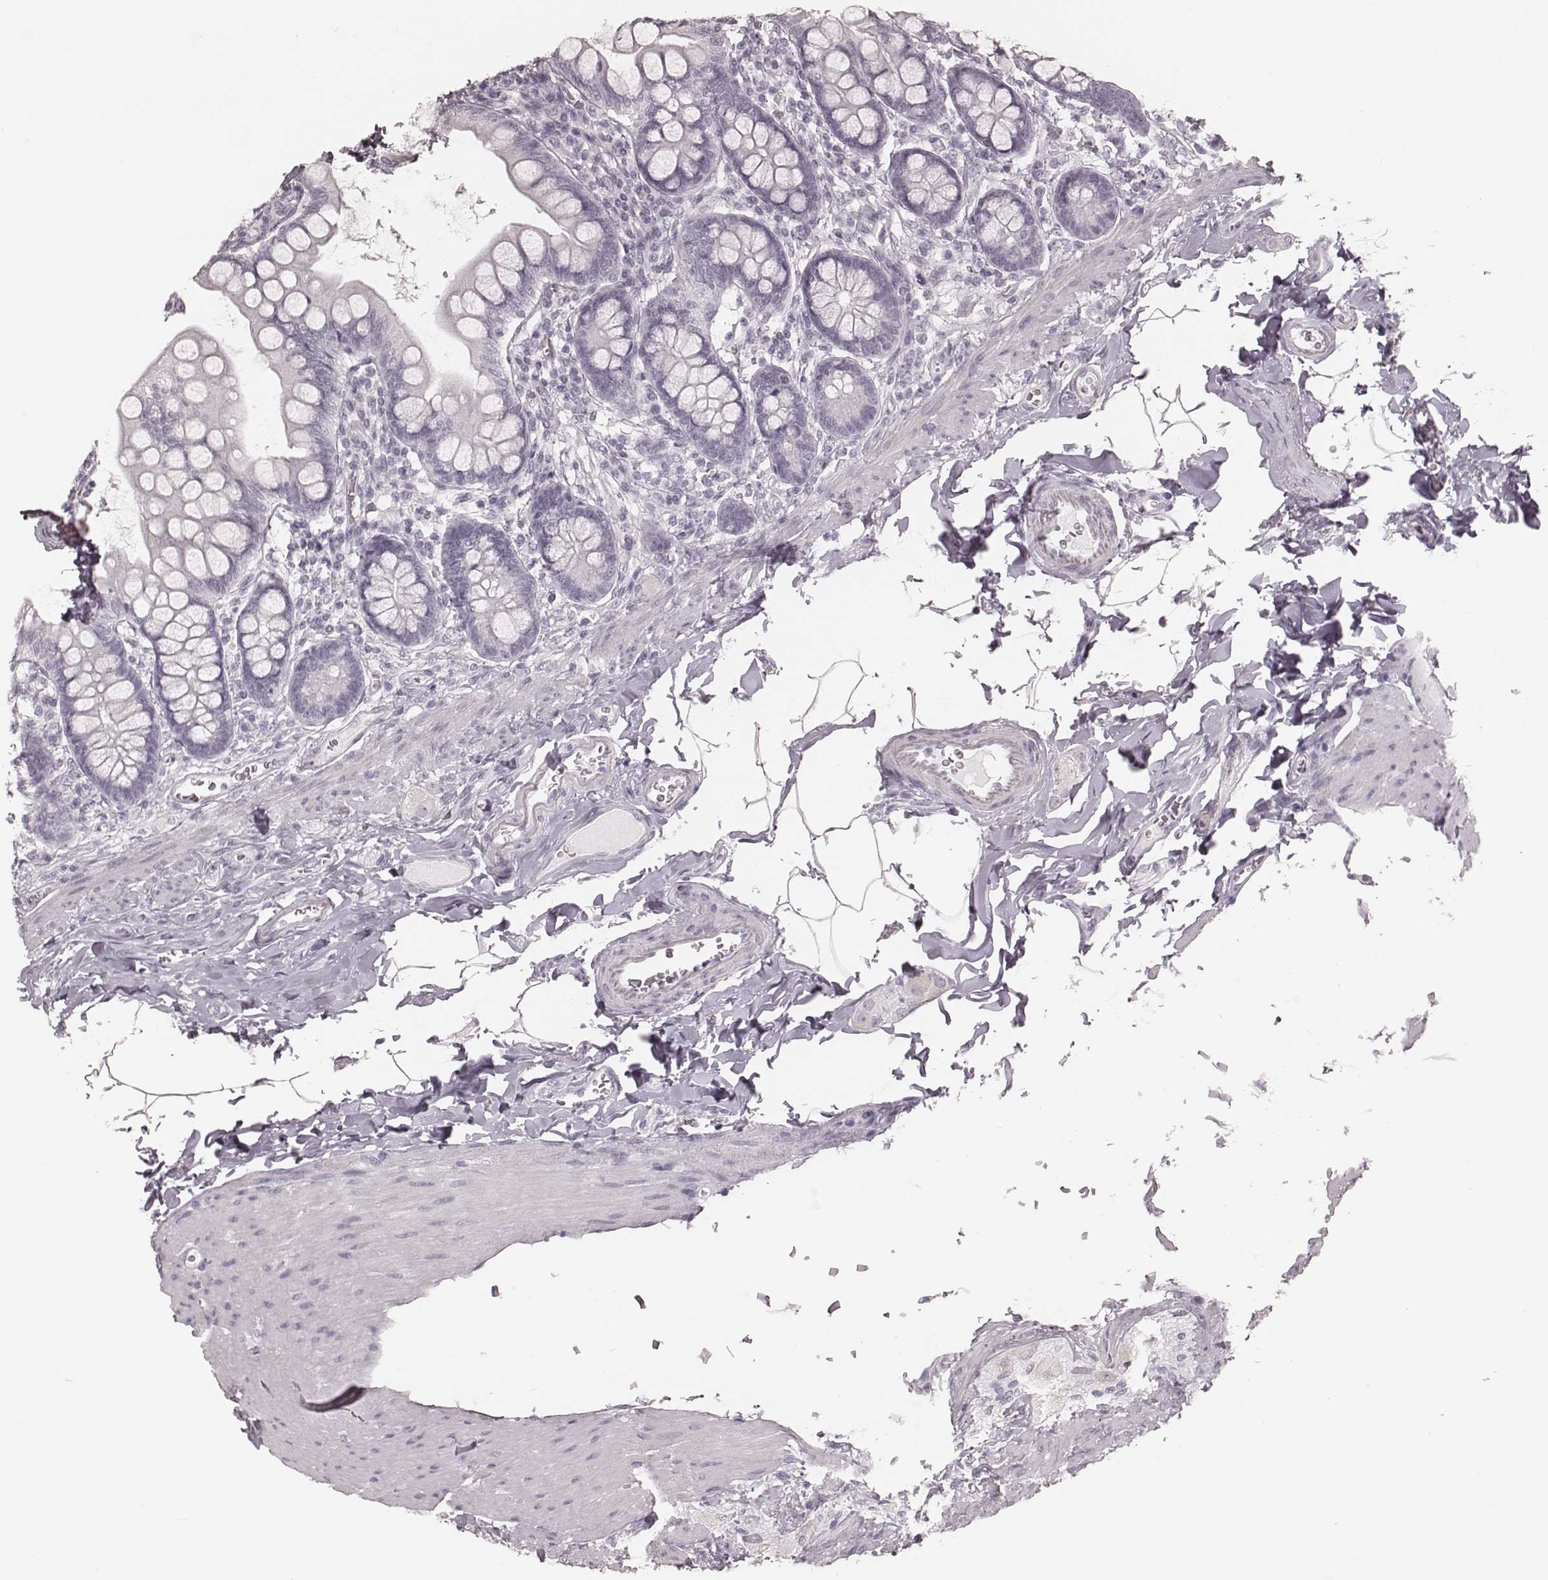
{"staining": {"intensity": "negative", "quantity": "none", "location": "none"}, "tissue": "small intestine", "cell_type": "Glandular cells", "image_type": "normal", "snomed": [{"axis": "morphology", "description": "Normal tissue, NOS"}, {"axis": "topography", "description": "Small intestine"}], "caption": "IHC histopathology image of normal human small intestine stained for a protein (brown), which shows no positivity in glandular cells. The staining was performed using DAB to visualize the protein expression in brown, while the nuclei were stained in blue with hematoxylin (Magnification: 20x).", "gene": "KRT74", "patient": {"sex": "female", "age": 56}}